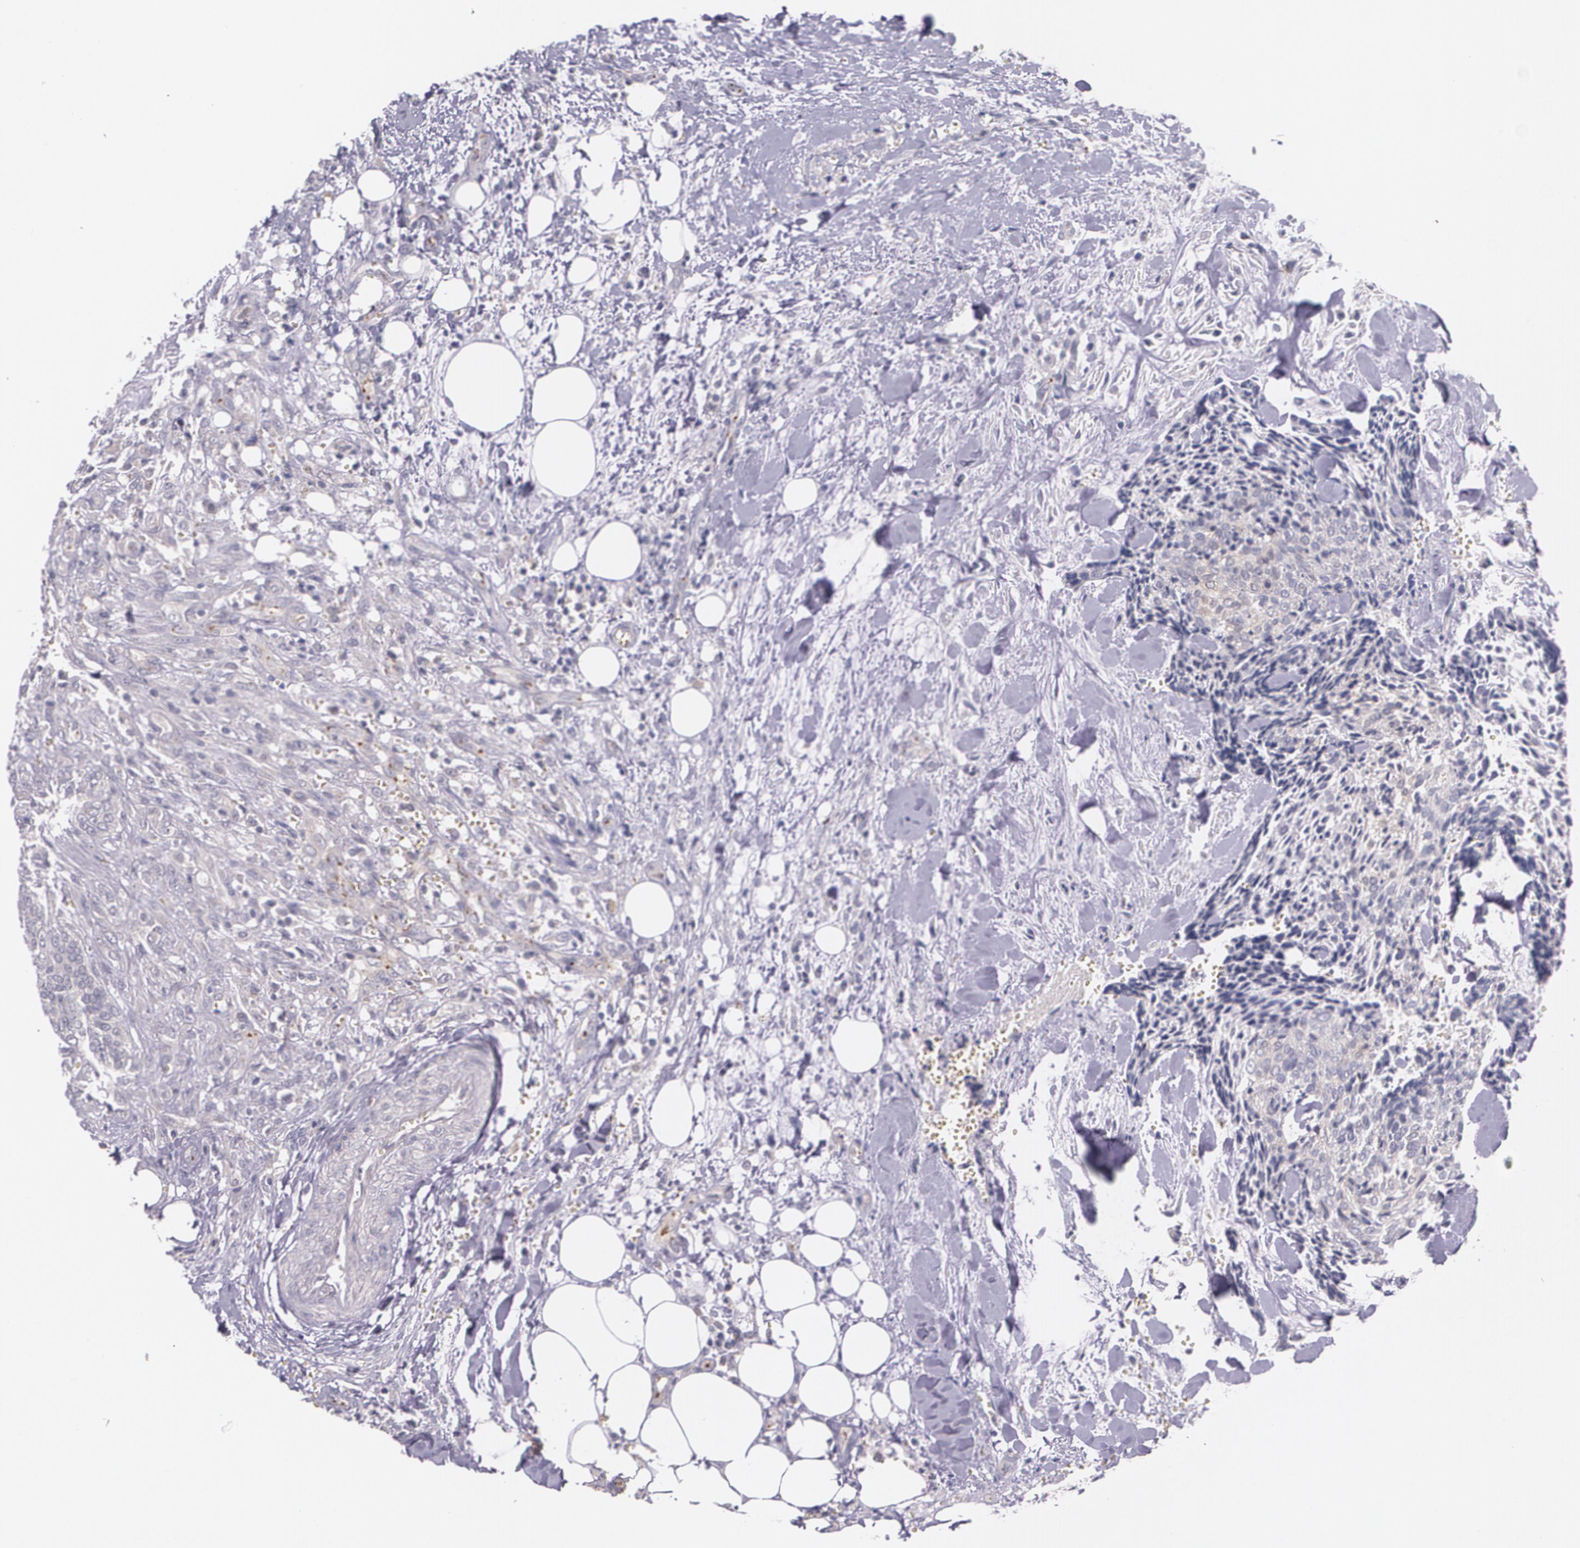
{"staining": {"intensity": "weak", "quantity": ">75%", "location": "cytoplasmic/membranous"}, "tissue": "head and neck cancer", "cell_type": "Tumor cells", "image_type": "cancer", "snomed": [{"axis": "morphology", "description": "Squamous cell carcinoma, NOS"}, {"axis": "topography", "description": "Salivary gland"}, {"axis": "topography", "description": "Head-Neck"}], "caption": "Human squamous cell carcinoma (head and neck) stained for a protein (brown) demonstrates weak cytoplasmic/membranous positive staining in about >75% of tumor cells.", "gene": "TM4SF1", "patient": {"sex": "male", "age": 70}}